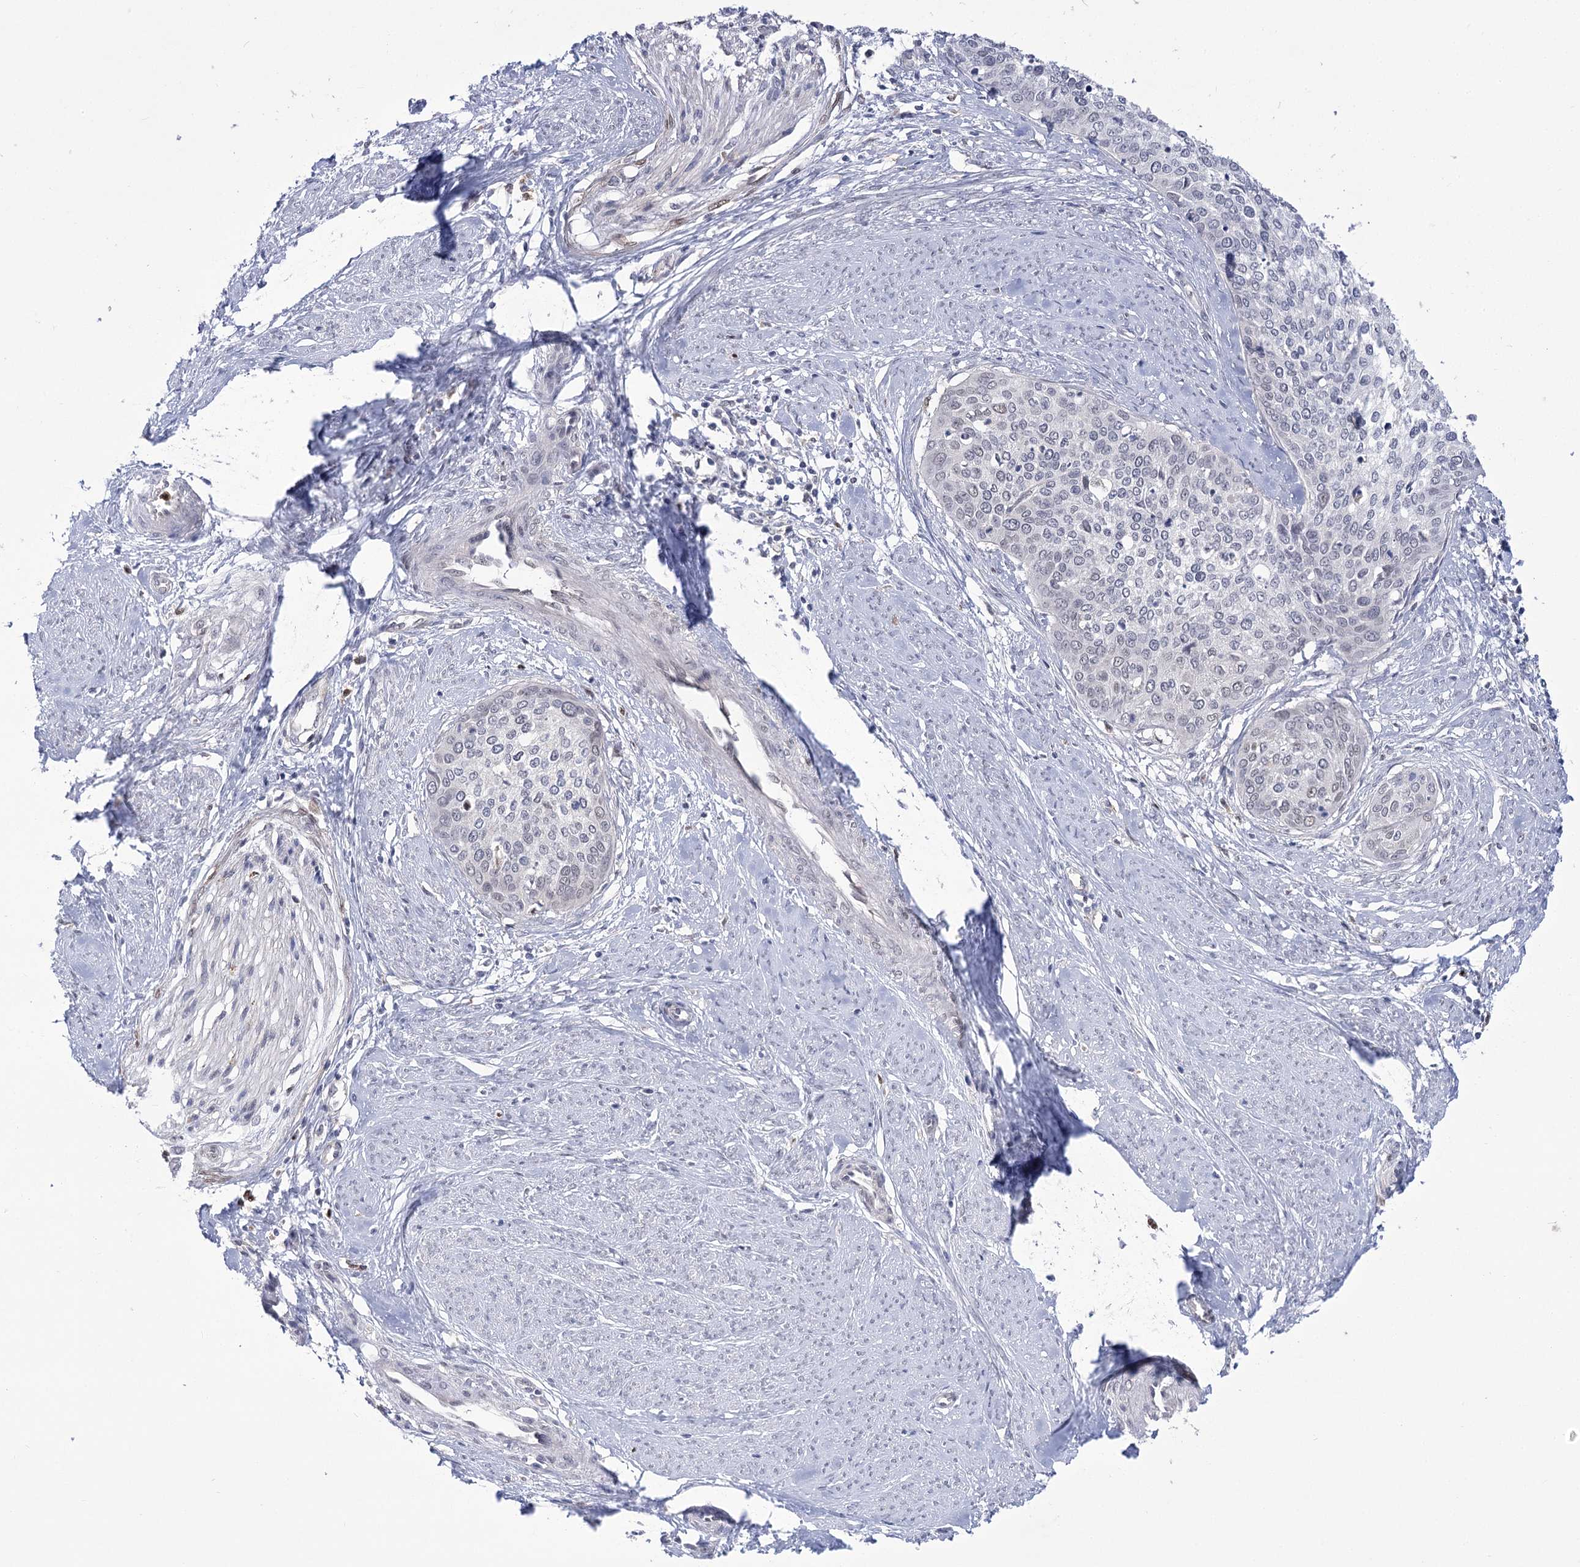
{"staining": {"intensity": "negative", "quantity": "none", "location": "none"}, "tissue": "cervical cancer", "cell_type": "Tumor cells", "image_type": "cancer", "snomed": [{"axis": "morphology", "description": "Squamous cell carcinoma, NOS"}, {"axis": "topography", "description": "Cervix"}], "caption": "DAB immunohistochemical staining of human cervical cancer (squamous cell carcinoma) demonstrates no significant expression in tumor cells.", "gene": "SIAE", "patient": {"sex": "female", "age": 37}}